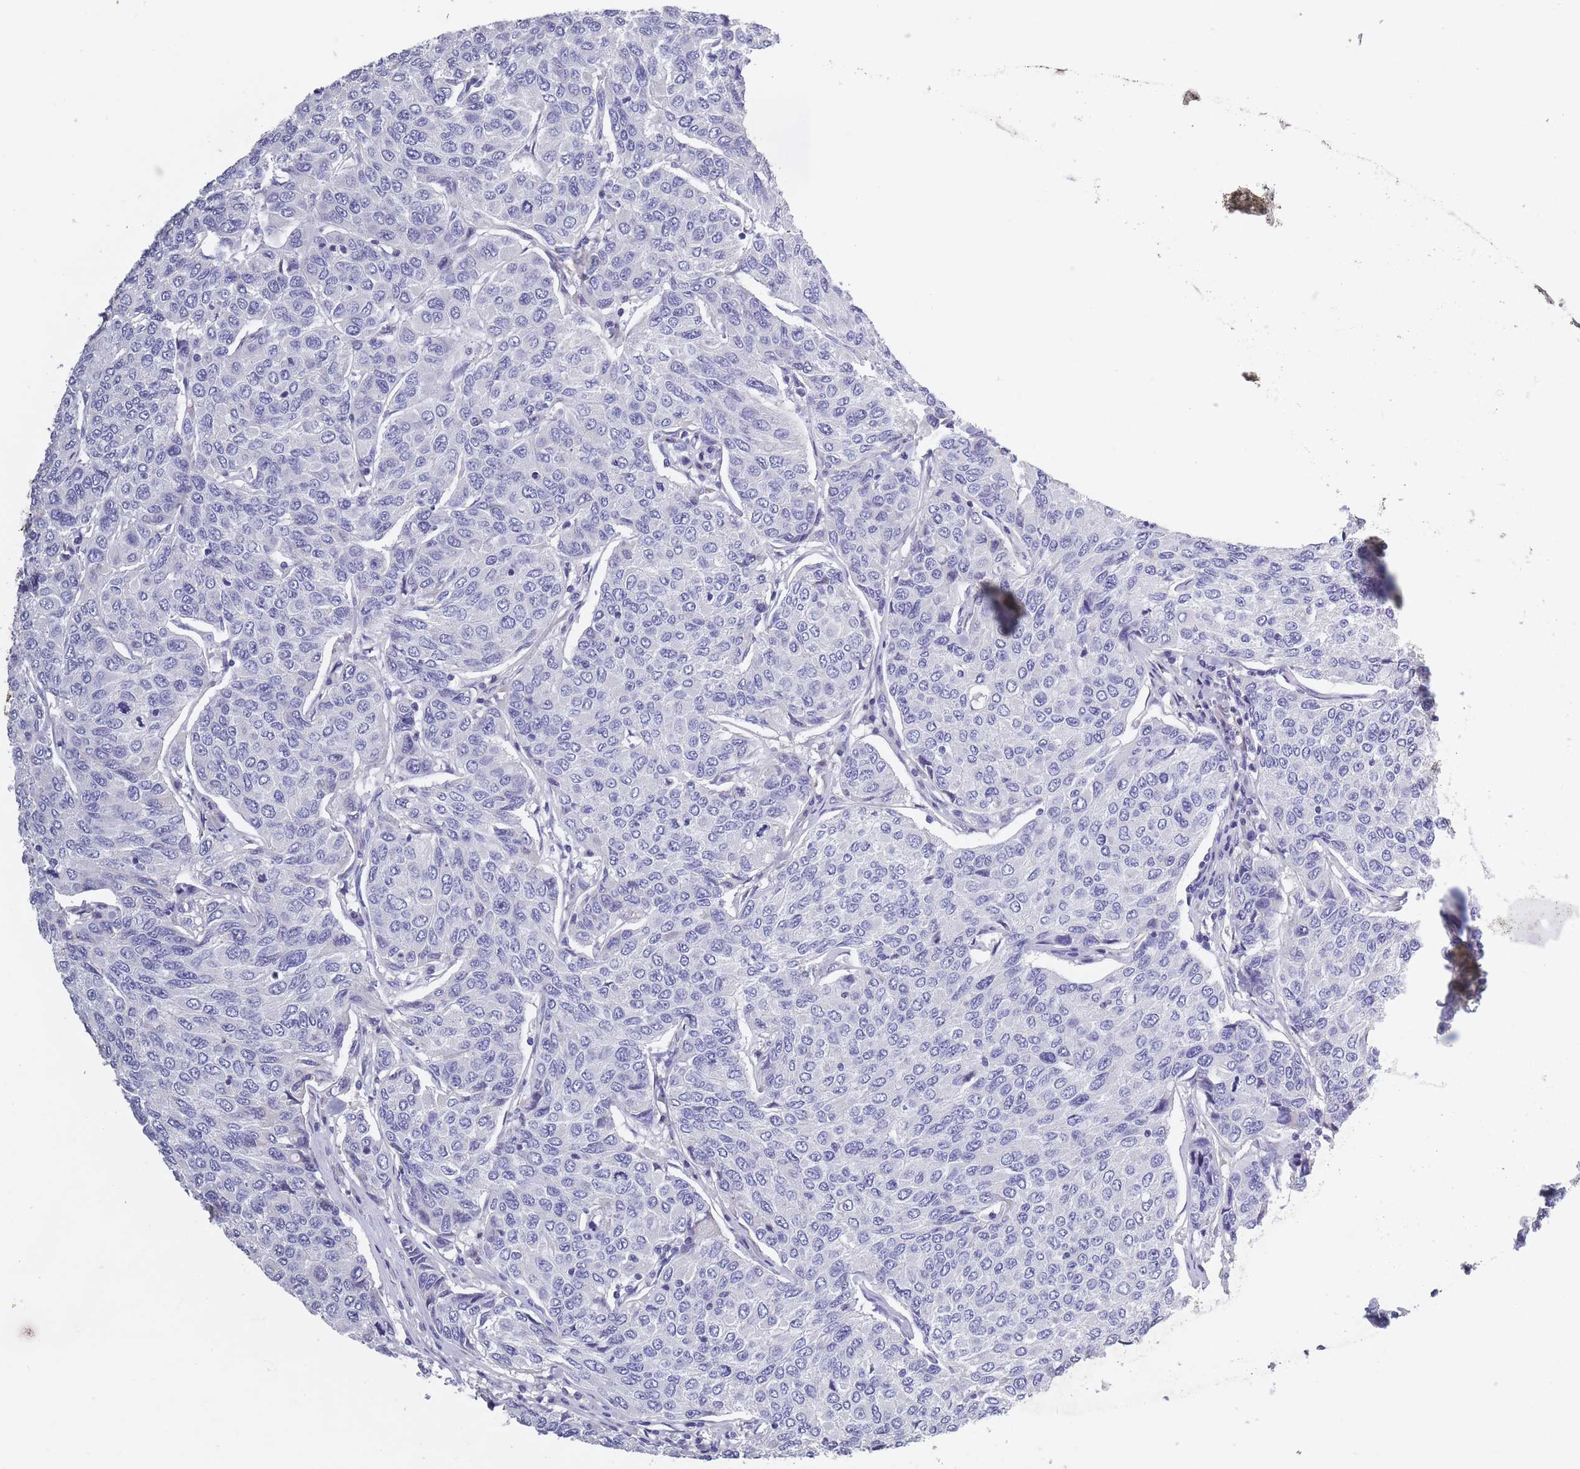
{"staining": {"intensity": "negative", "quantity": "none", "location": "none"}, "tissue": "breast cancer", "cell_type": "Tumor cells", "image_type": "cancer", "snomed": [{"axis": "morphology", "description": "Duct carcinoma"}, {"axis": "topography", "description": "Breast"}], "caption": "Immunohistochemistry (IHC) histopathology image of human breast invasive ductal carcinoma stained for a protein (brown), which displays no expression in tumor cells.", "gene": "OR4C5", "patient": {"sex": "female", "age": 55}}